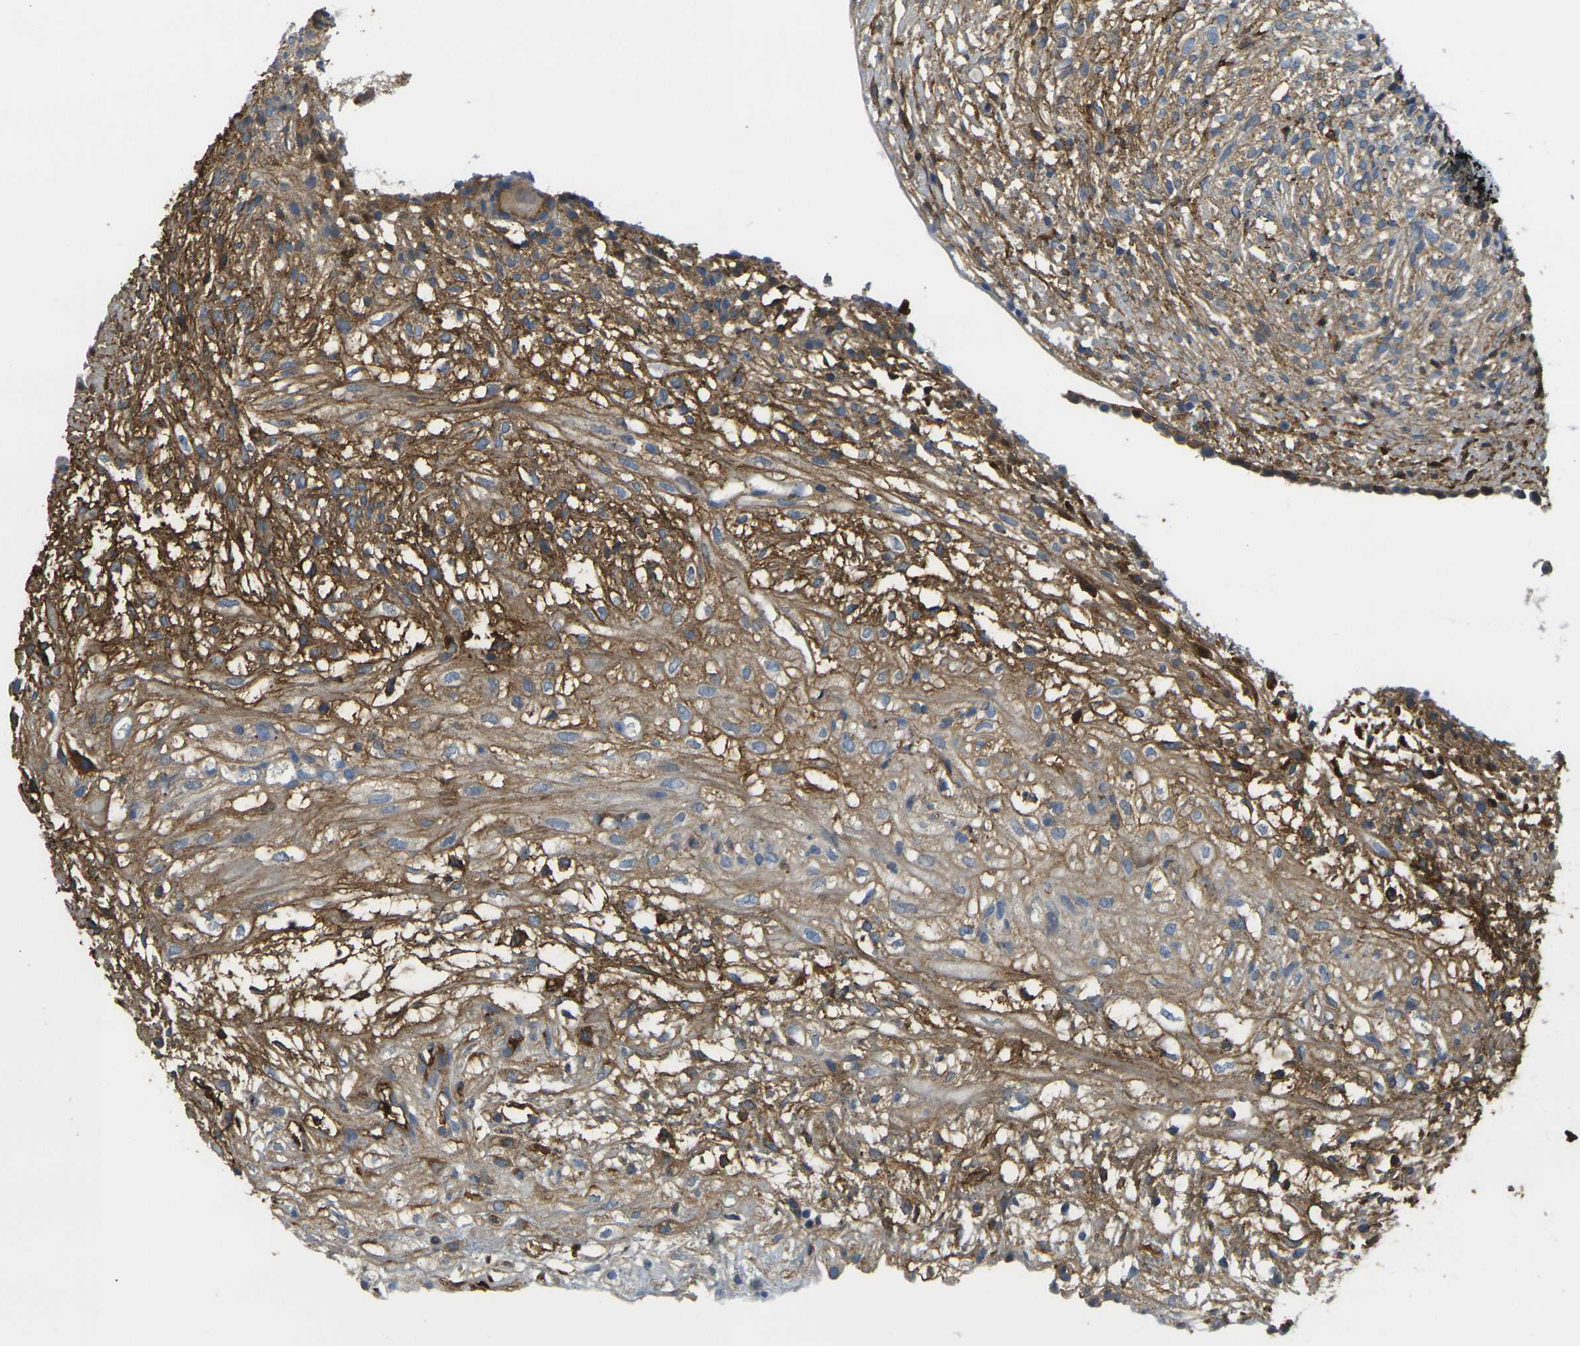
{"staining": {"intensity": "moderate", "quantity": ">75%", "location": "cytoplasmic/membranous"}, "tissue": "ovary", "cell_type": "Ovarian stroma cells", "image_type": "normal", "snomed": [{"axis": "morphology", "description": "Normal tissue, NOS"}, {"axis": "morphology", "description": "Cyst, NOS"}, {"axis": "topography", "description": "Ovary"}], "caption": "High-magnification brightfield microscopy of normal ovary stained with DAB (brown) and counterstained with hematoxylin (blue). ovarian stroma cells exhibit moderate cytoplasmic/membranous staining is seen in approximately>75% of cells. (IHC, brightfield microscopy, high magnification).", "gene": "PLCD1", "patient": {"sex": "female", "age": 18}}